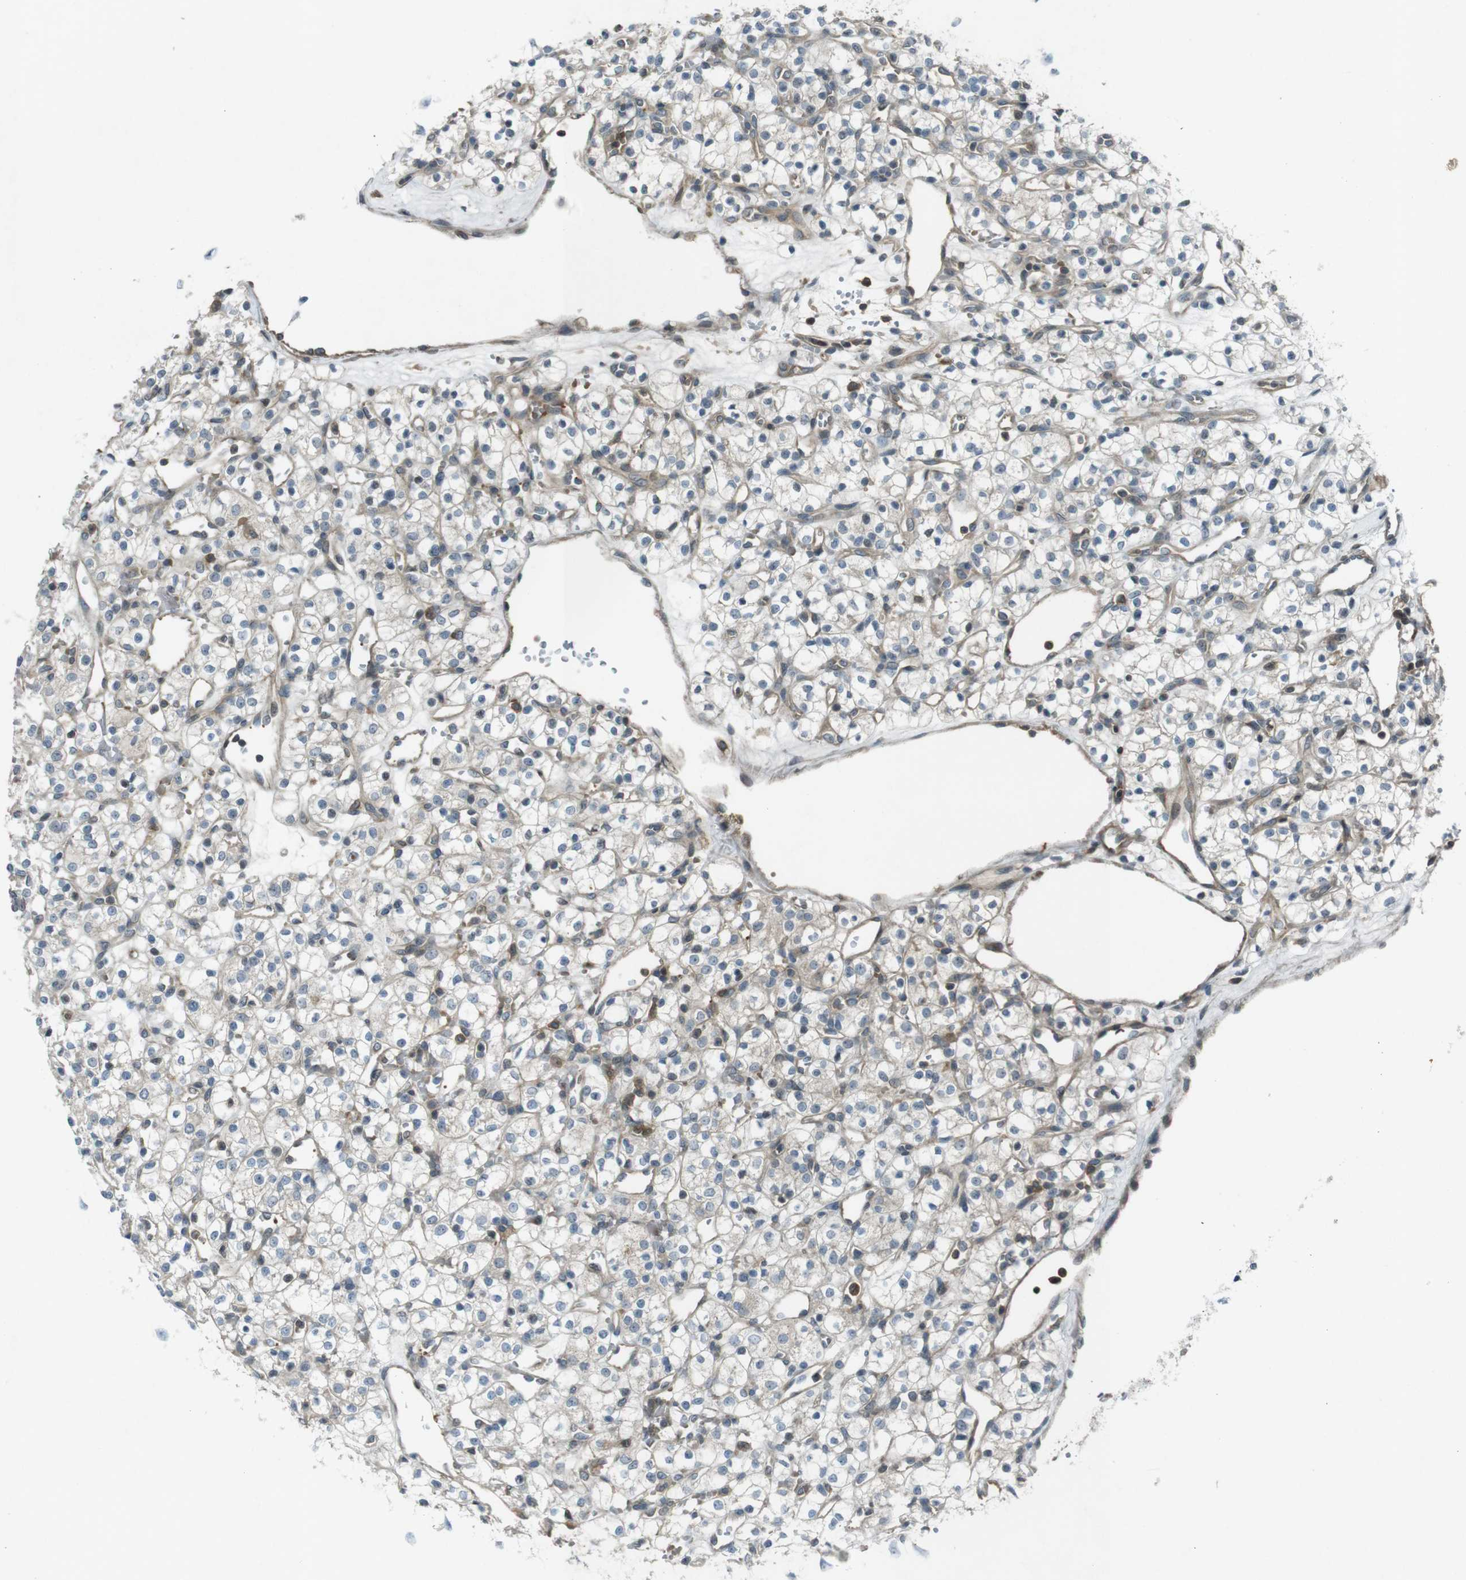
{"staining": {"intensity": "weak", "quantity": "<25%", "location": "cytoplasmic/membranous"}, "tissue": "renal cancer", "cell_type": "Tumor cells", "image_type": "cancer", "snomed": [{"axis": "morphology", "description": "Adenocarcinoma, NOS"}, {"axis": "topography", "description": "Kidney"}], "caption": "DAB (3,3'-diaminobenzidine) immunohistochemical staining of renal adenocarcinoma exhibits no significant expression in tumor cells.", "gene": "ZYX", "patient": {"sex": "female", "age": 60}}